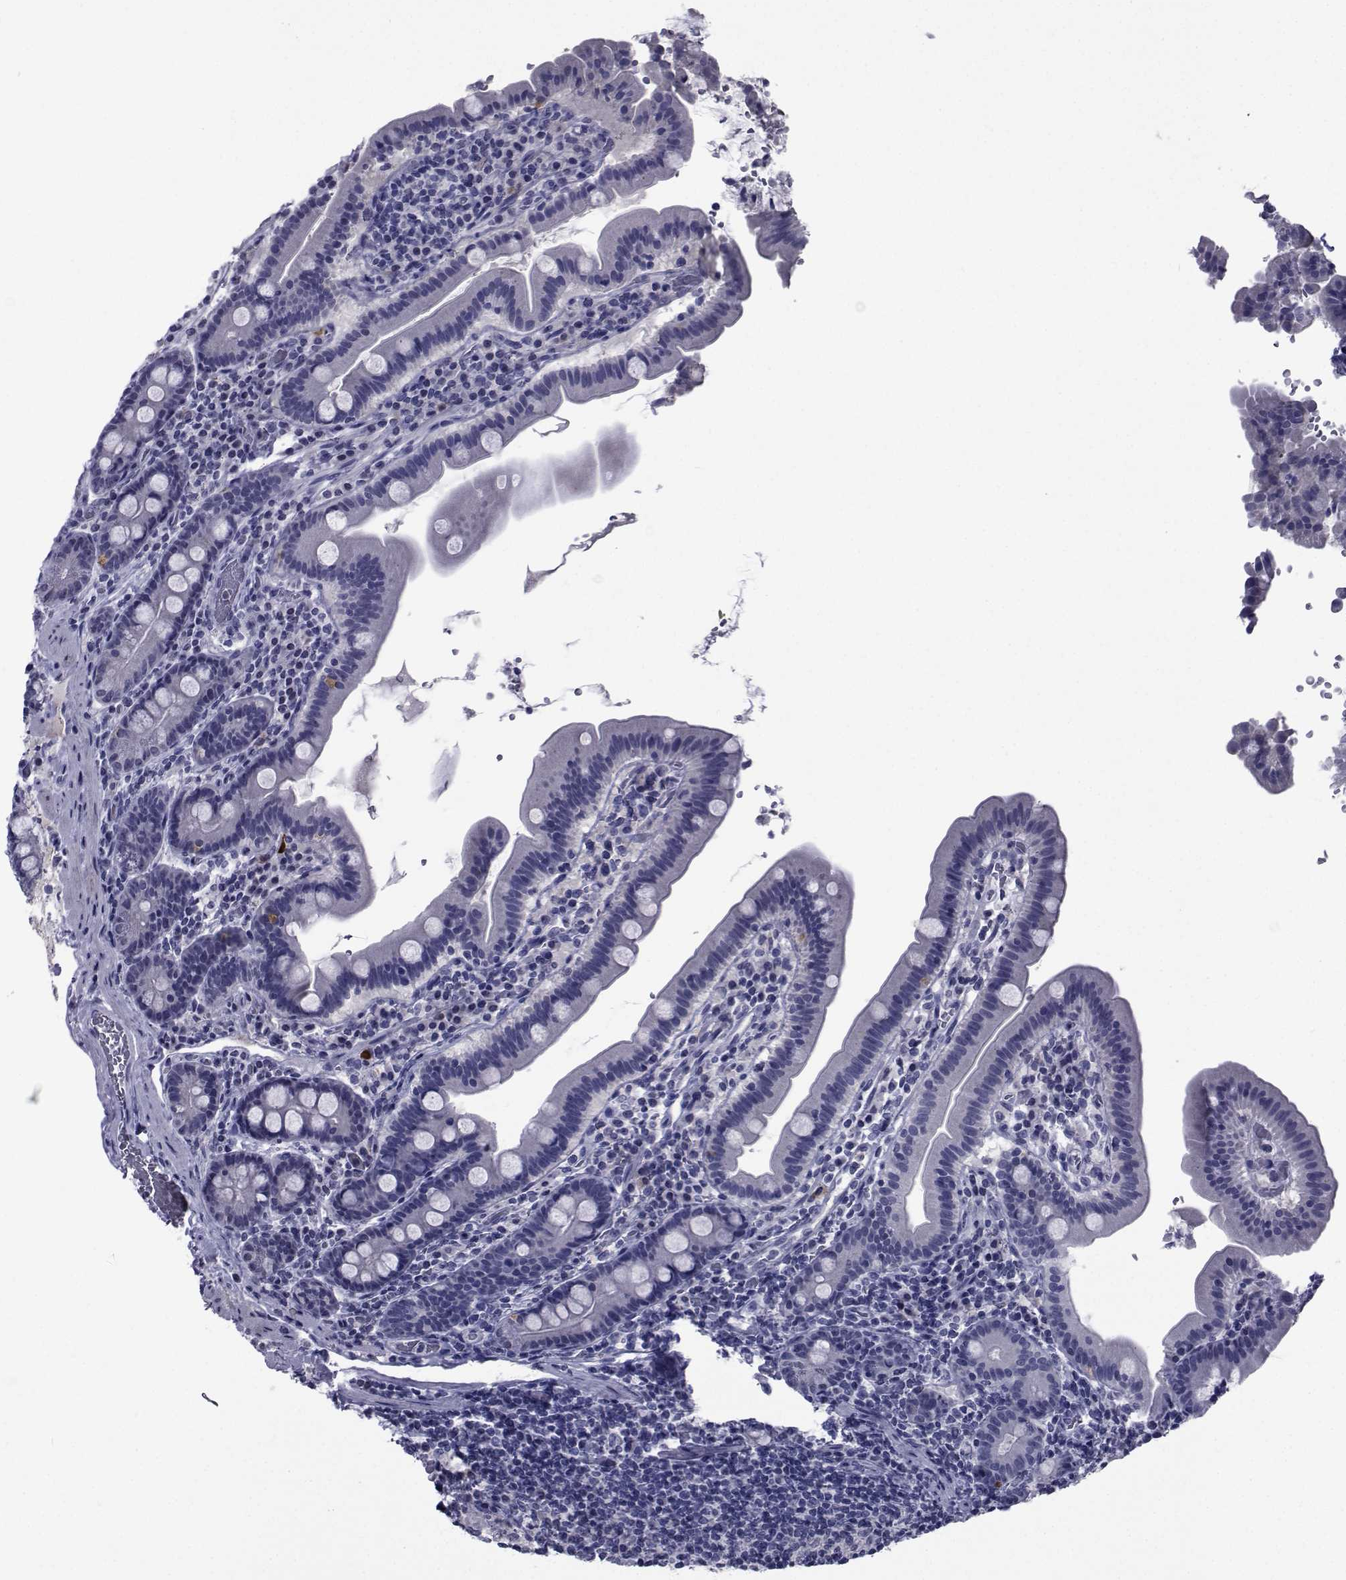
{"staining": {"intensity": "negative", "quantity": "none", "location": "none"}, "tissue": "small intestine", "cell_type": "Glandular cells", "image_type": "normal", "snomed": [{"axis": "morphology", "description": "Normal tissue, NOS"}, {"axis": "topography", "description": "Small intestine"}], "caption": "DAB immunohistochemical staining of benign human small intestine demonstrates no significant positivity in glandular cells.", "gene": "SEMA5B", "patient": {"sex": "male", "age": 26}}